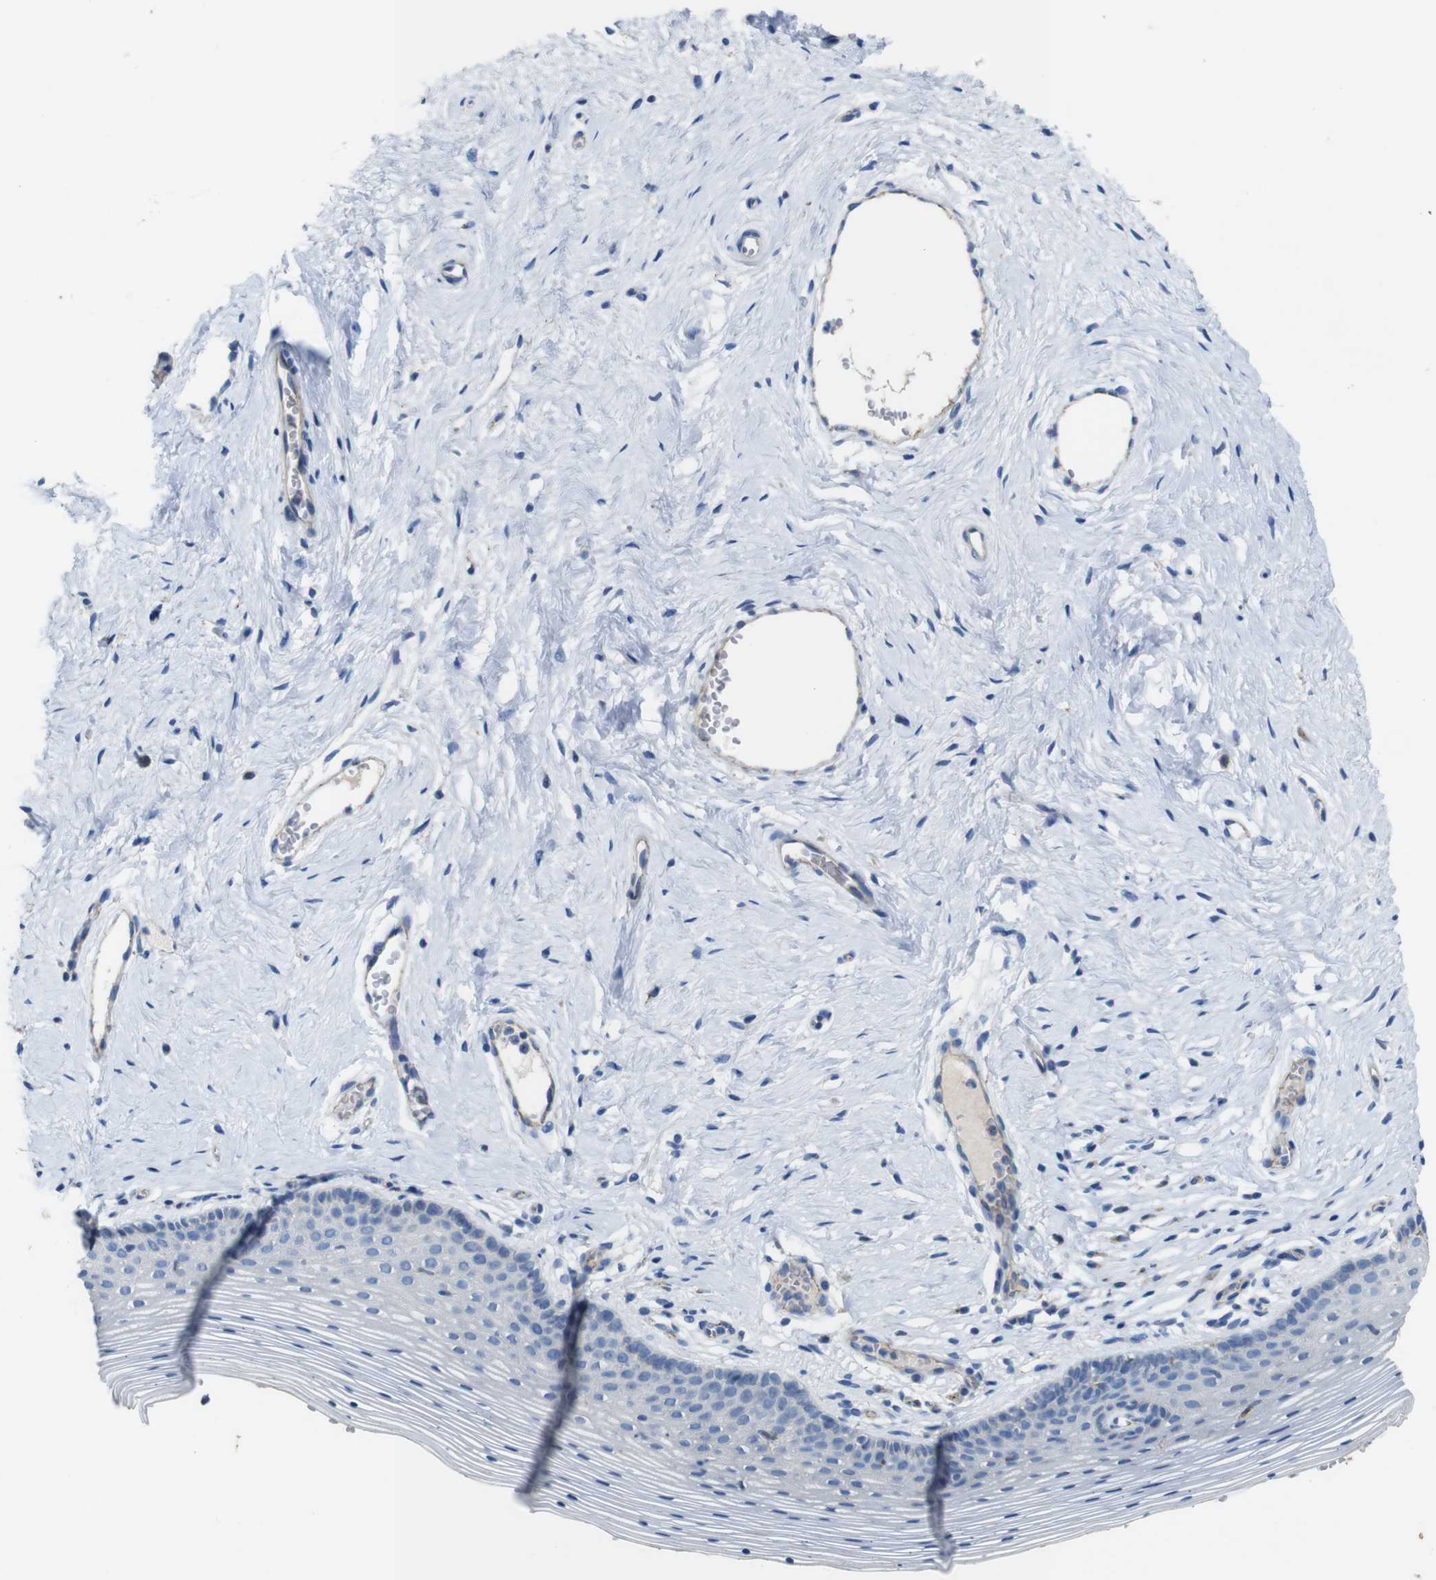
{"staining": {"intensity": "negative", "quantity": "none", "location": "none"}, "tissue": "vagina", "cell_type": "Squamous epithelial cells", "image_type": "normal", "snomed": [{"axis": "morphology", "description": "Normal tissue, NOS"}, {"axis": "topography", "description": "Vagina"}], "caption": "Human vagina stained for a protein using immunohistochemistry (IHC) demonstrates no staining in squamous epithelial cells.", "gene": "NHLRC3", "patient": {"sex": "female", "age": 32}}